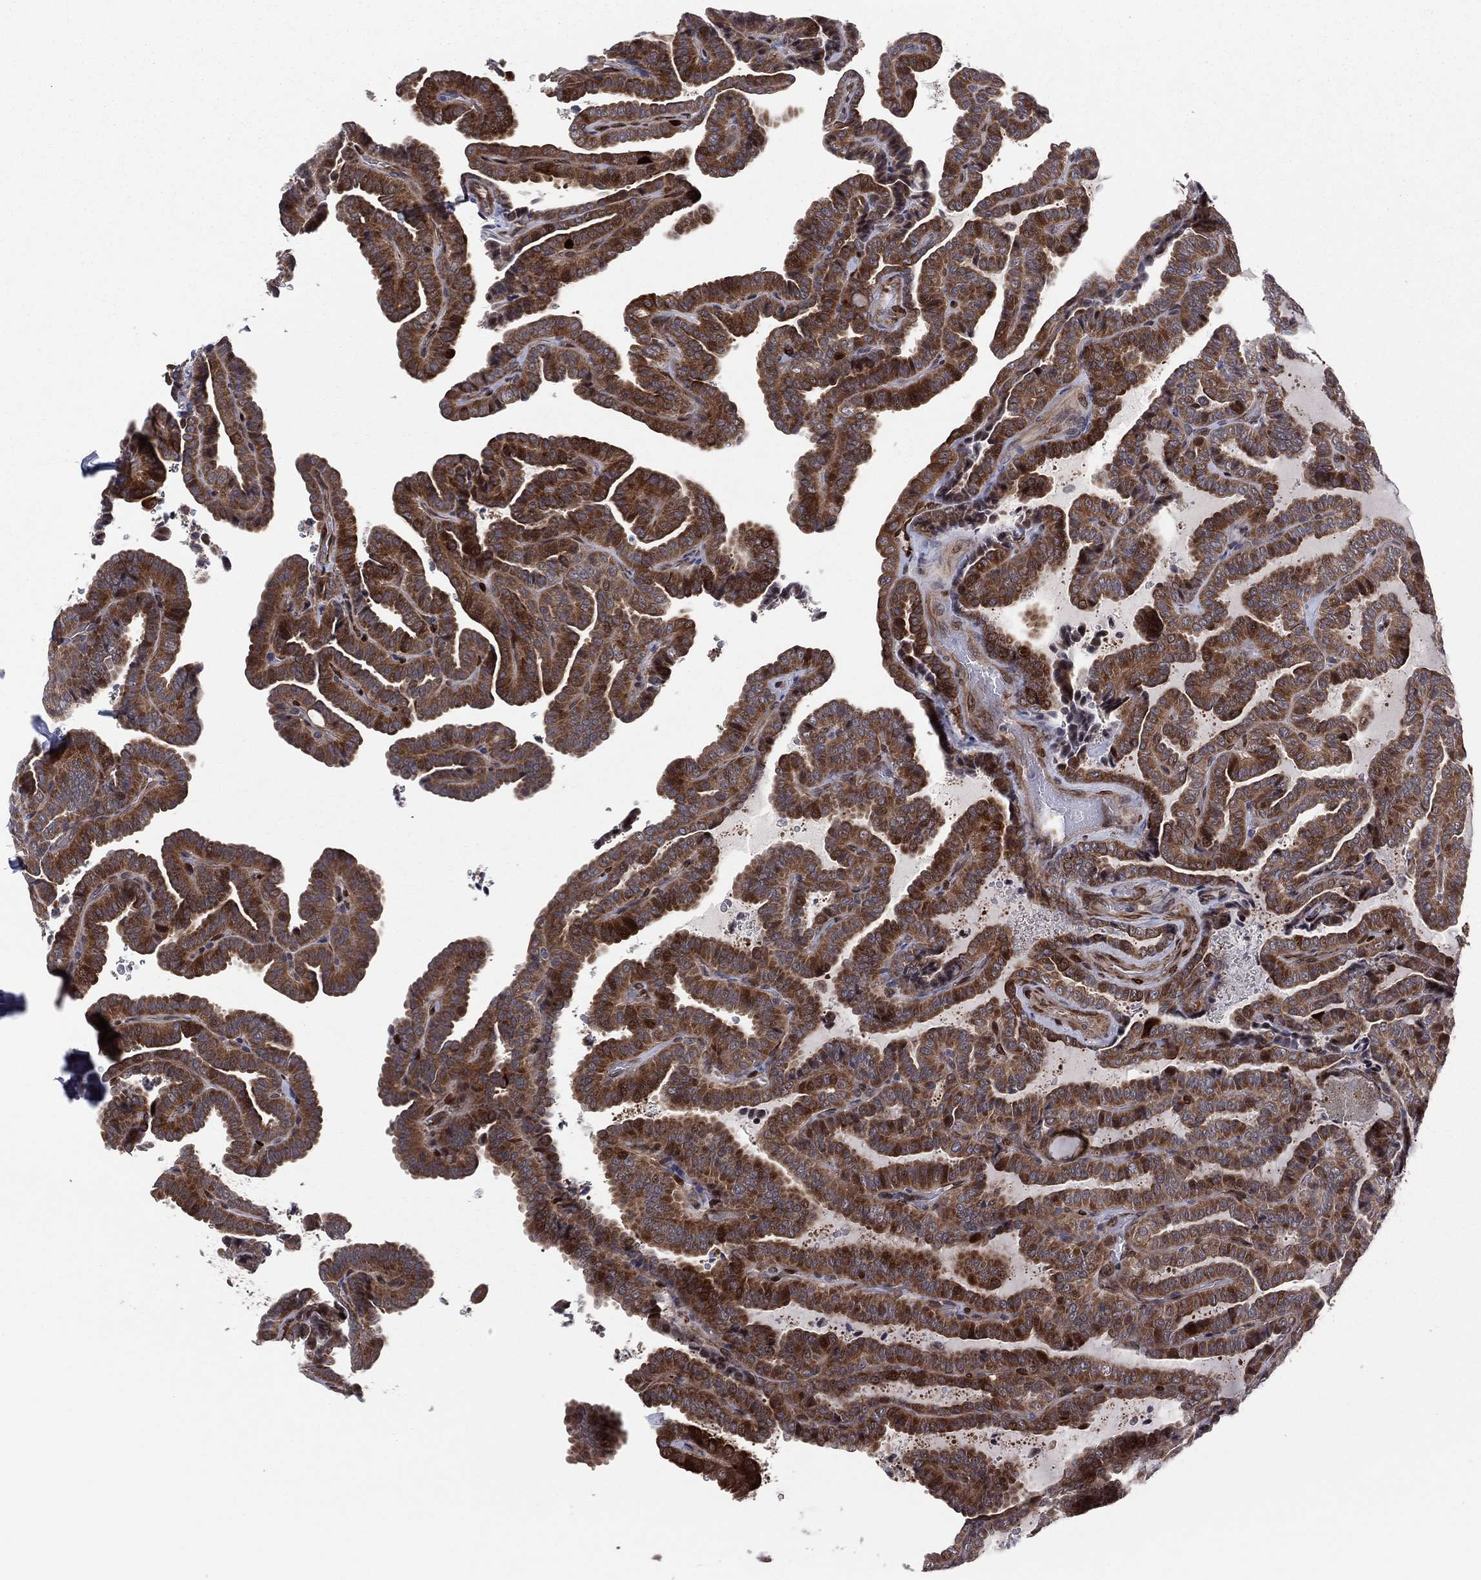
{"staining": {"intensity": "strong", "quantity": "<25%", "location": "cytoplasmic/membranous"}, "tissue": "thyroid cancer", "cell_type": "Tumor cells", "image_type": "cancer", "snomed": [{"axis": "morphology", "description": "Papillary adenocarcinoma, NOS"}, {"axis": "topography", "description": "Thyroid gland"}], "caption": "IHC image of neoplastic tissue: thyroid papillary adenocarcinoma stained using IHC displays medium levels of strong protein expression localized specifically in the cytoplasmic/membranous of tumor cells, appearing as a cytoplasmic/membranous brown color.", "gene": "SNCG", "patient": {"sex": "female", "age": 39}}